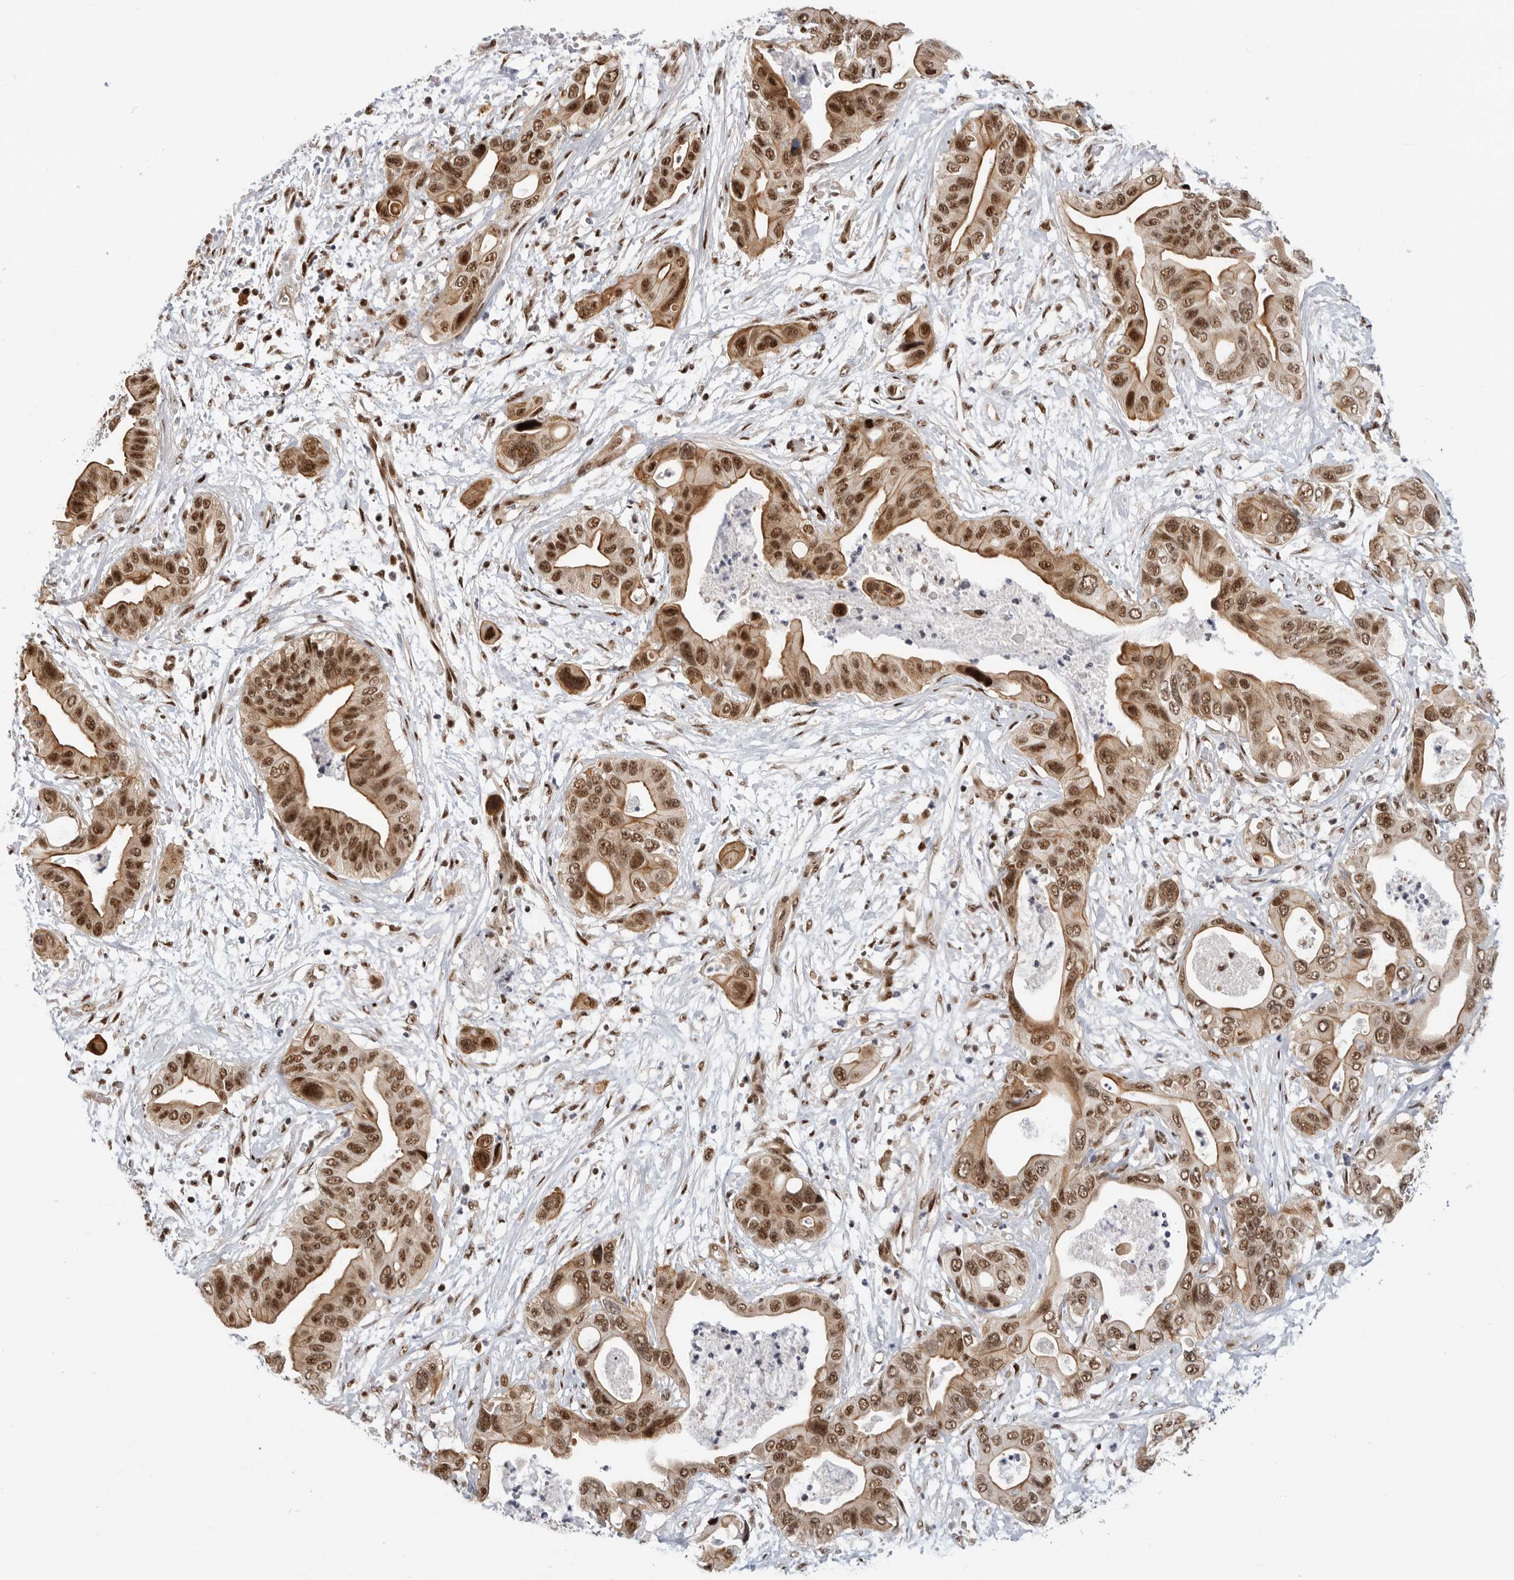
{"staining": {"intensity": "strong", "quantity": ">75%", "location": "cytoplasmic/membranous,nuclear"}, "tissue": "pancreatic cancer", "cell_type": "Tumor cells", "image_type": "cancer", "snomed": [{"axis": "morphology", "description": "Adenocarcinoma, NOS"}, {"axis": "topography", "description": "Pancreas"}], "caption": "Strong cytoplasmic/membranous and nuclear protein staining is present in approximately >75% of tumor cells in pancreatic cancer.", "gene": "GPATCH2", "patient": {"sex": "male", "age": 66}}